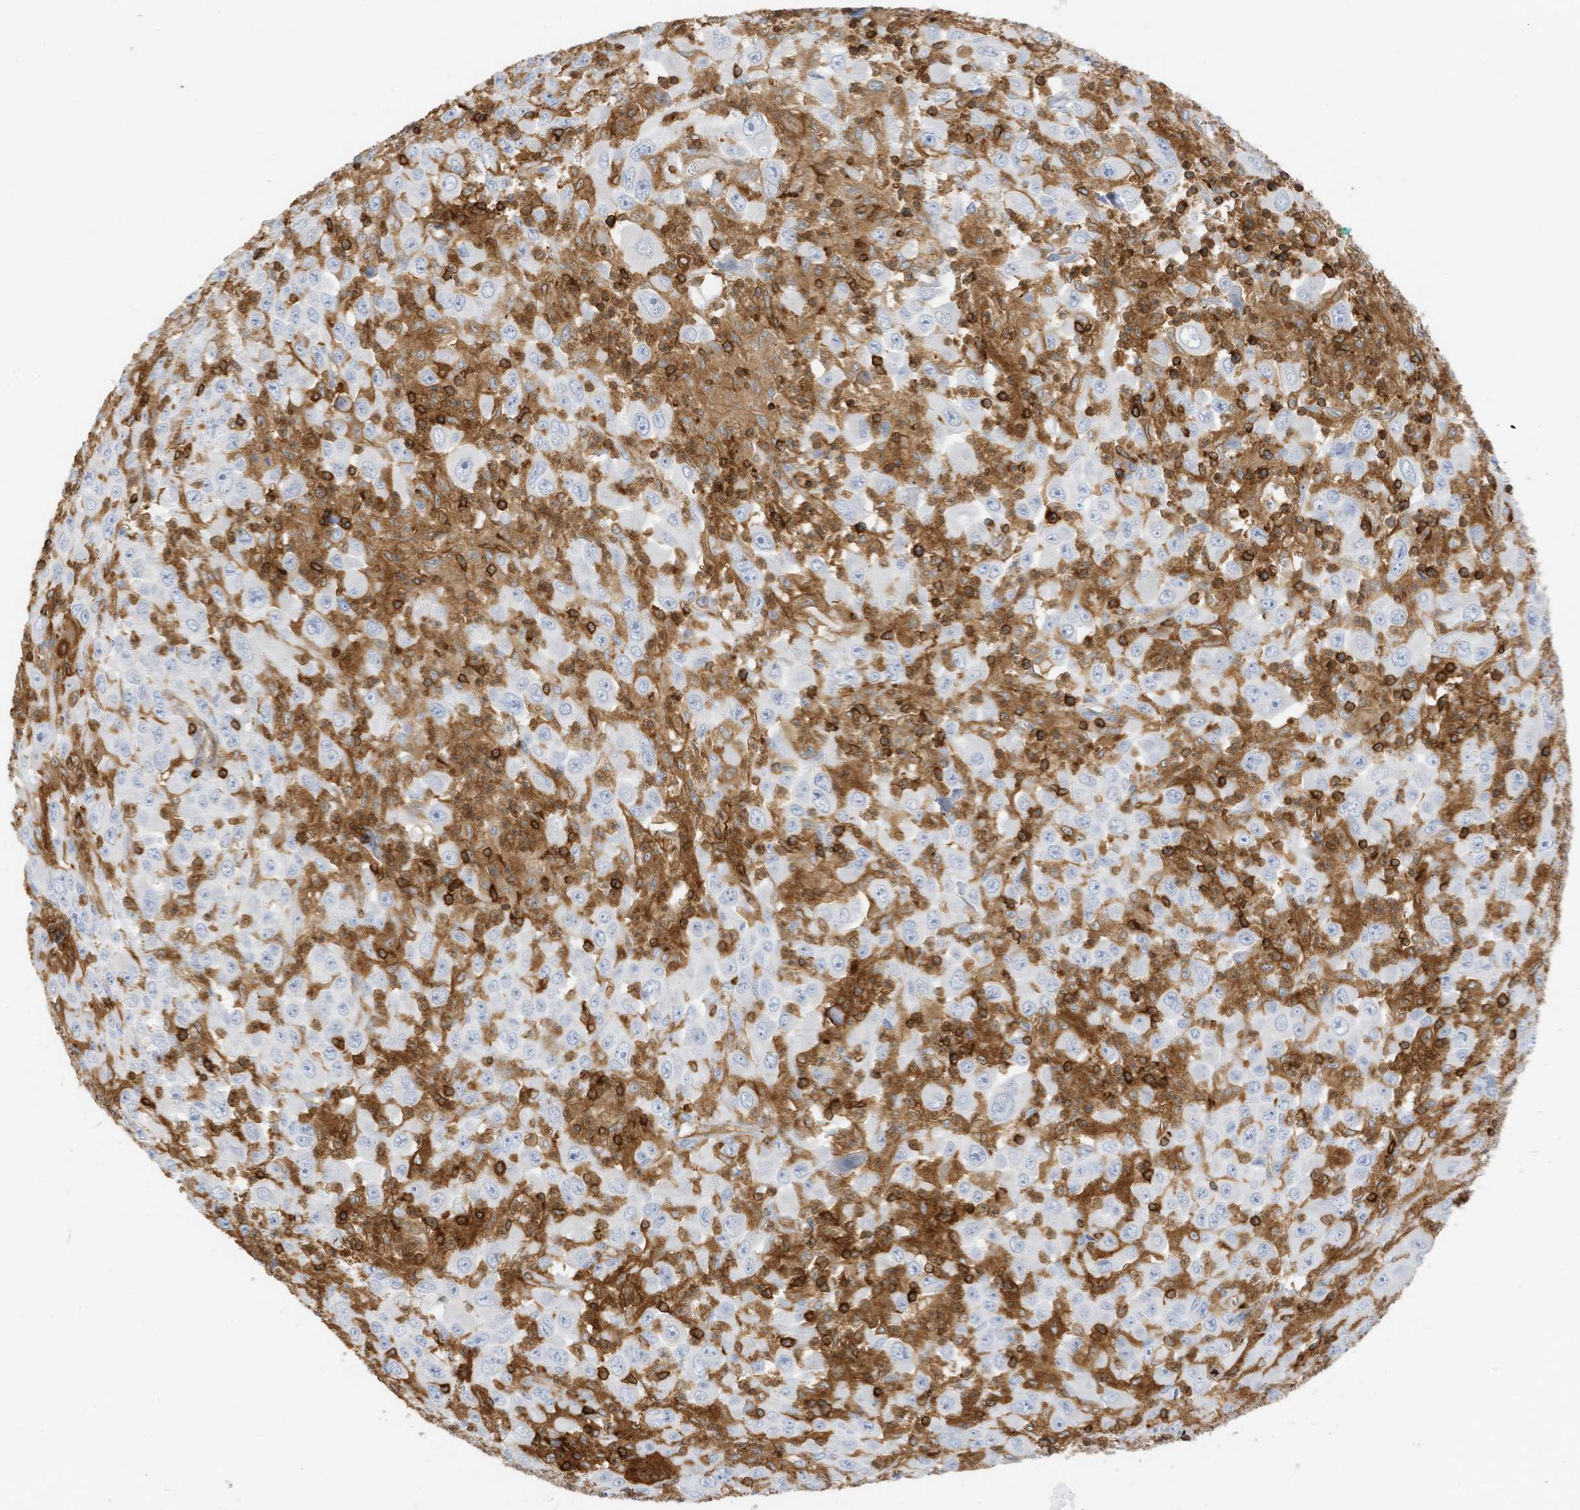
{"staining": {"intensity": "negative", "quantity": "none", "location": "none"}, "tissue": "melanoma", "cell_type": "Tumor cells", "image_type": "cancer", "snomed": [{"axis": "morphology", "description": "Malignant melanoma, Metastatic site"}, {"axis": "topography", "description": "Skin"}], "caption": "Human melanoma stained for a protein using immunohistochemistry (IHC) shows no staining in tumor cells.", "gene": "ARHGAP25", "patient": {"sex": "female", "age": 56}}